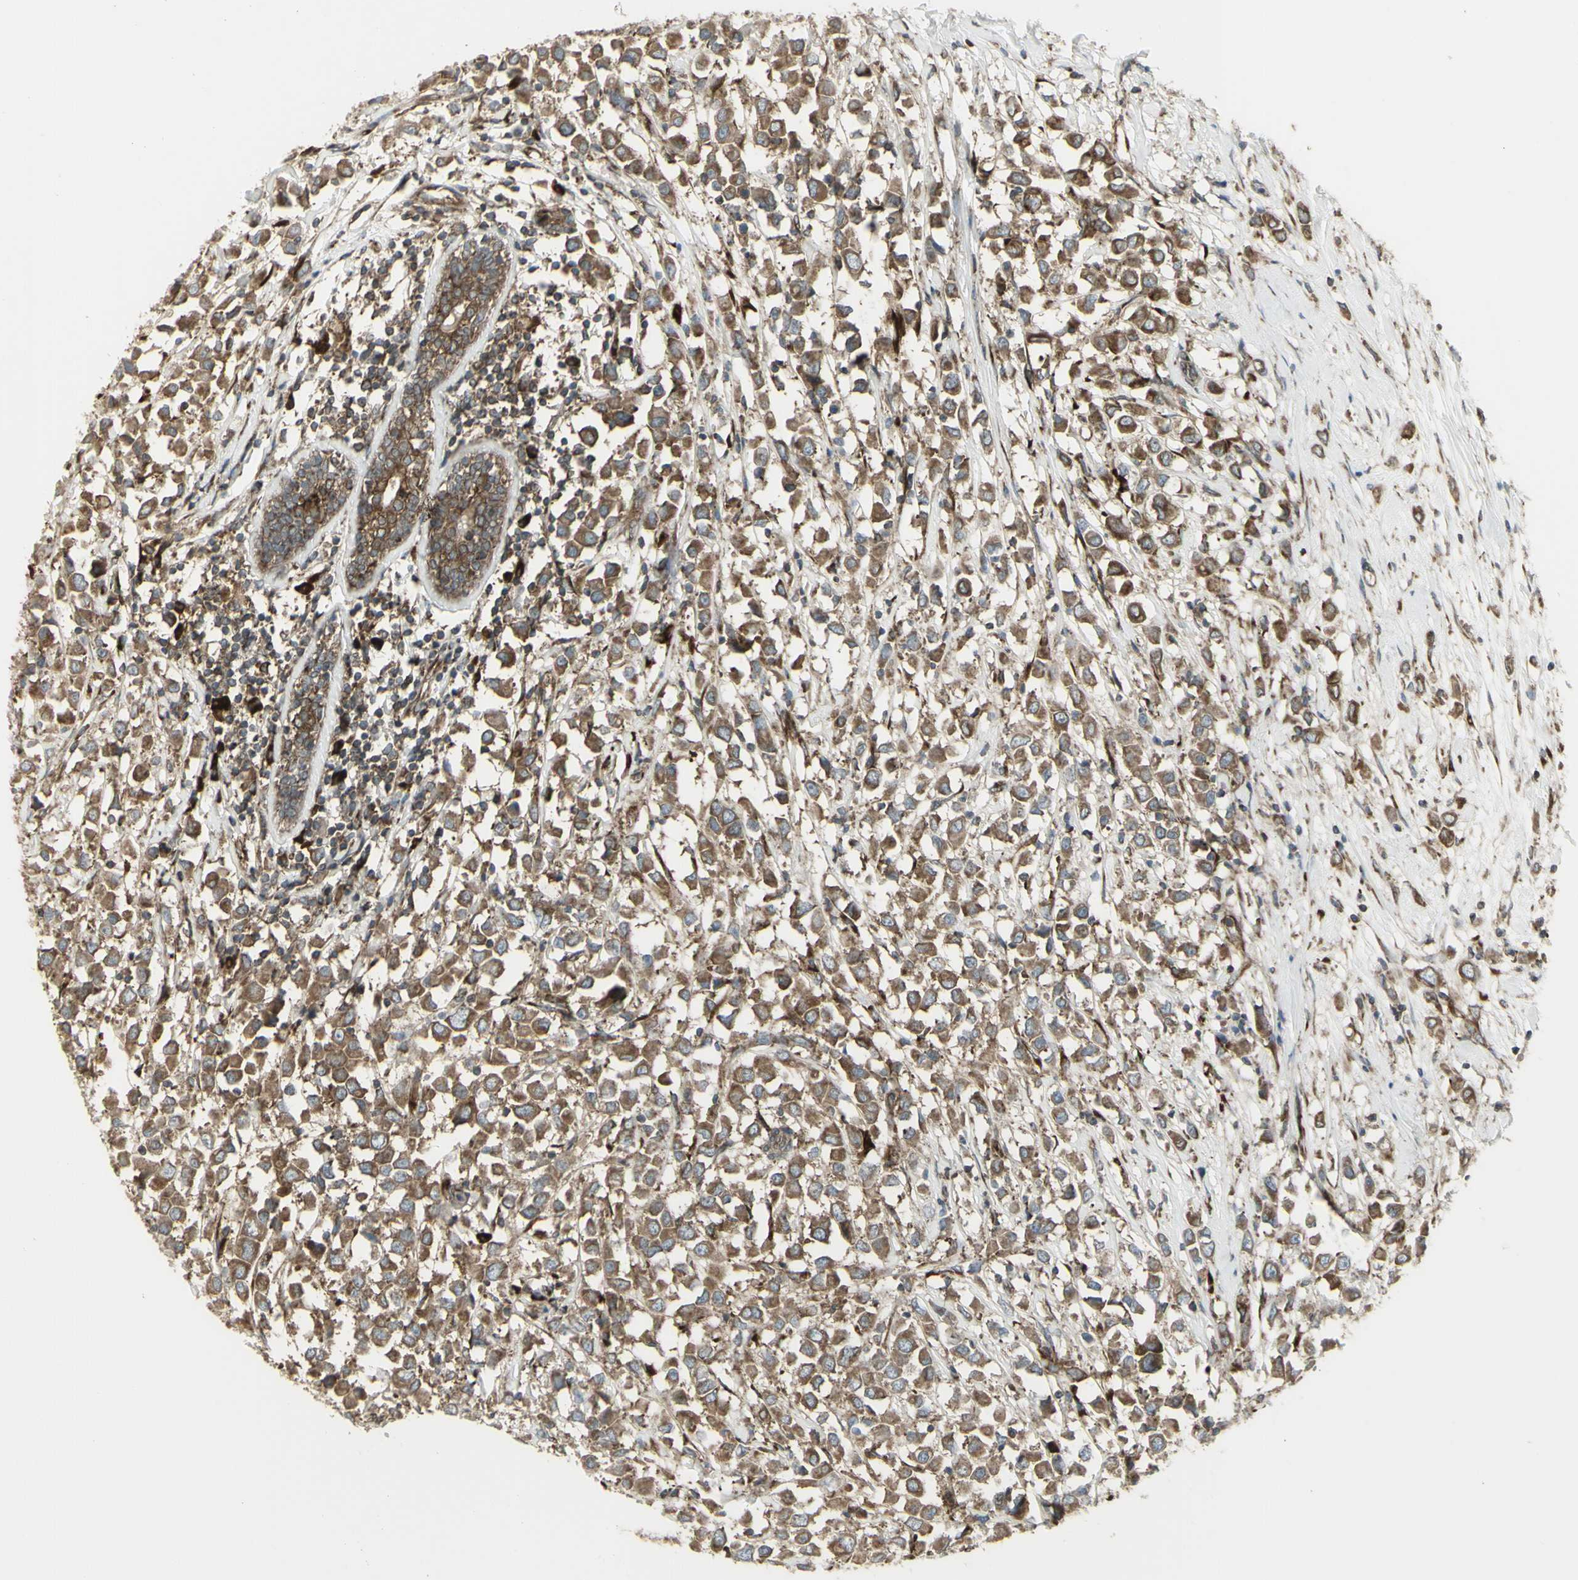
{"staining": {"intensity": "moderate", "quantity": ">75%", "location": "cytoplasmic/membranous"}, "tissue": "breast cancer", "cell_type": "Tumor cells", "image_type": "cancer", "snomed": [{"axis": "morphology", "description": "Duct carcinoma"}, {"axis": "topography", "description": "Breast"}], "caption": "This micrograph demonstrates immunohistochemistry (IHC) staining of human breast intraductal carcinoma, with medium moderate cytoplasmic/membranous staining in about >75% of tumor cells.", "gene": "FKBP3", "patient": {"sex": "female", "age": 61}}